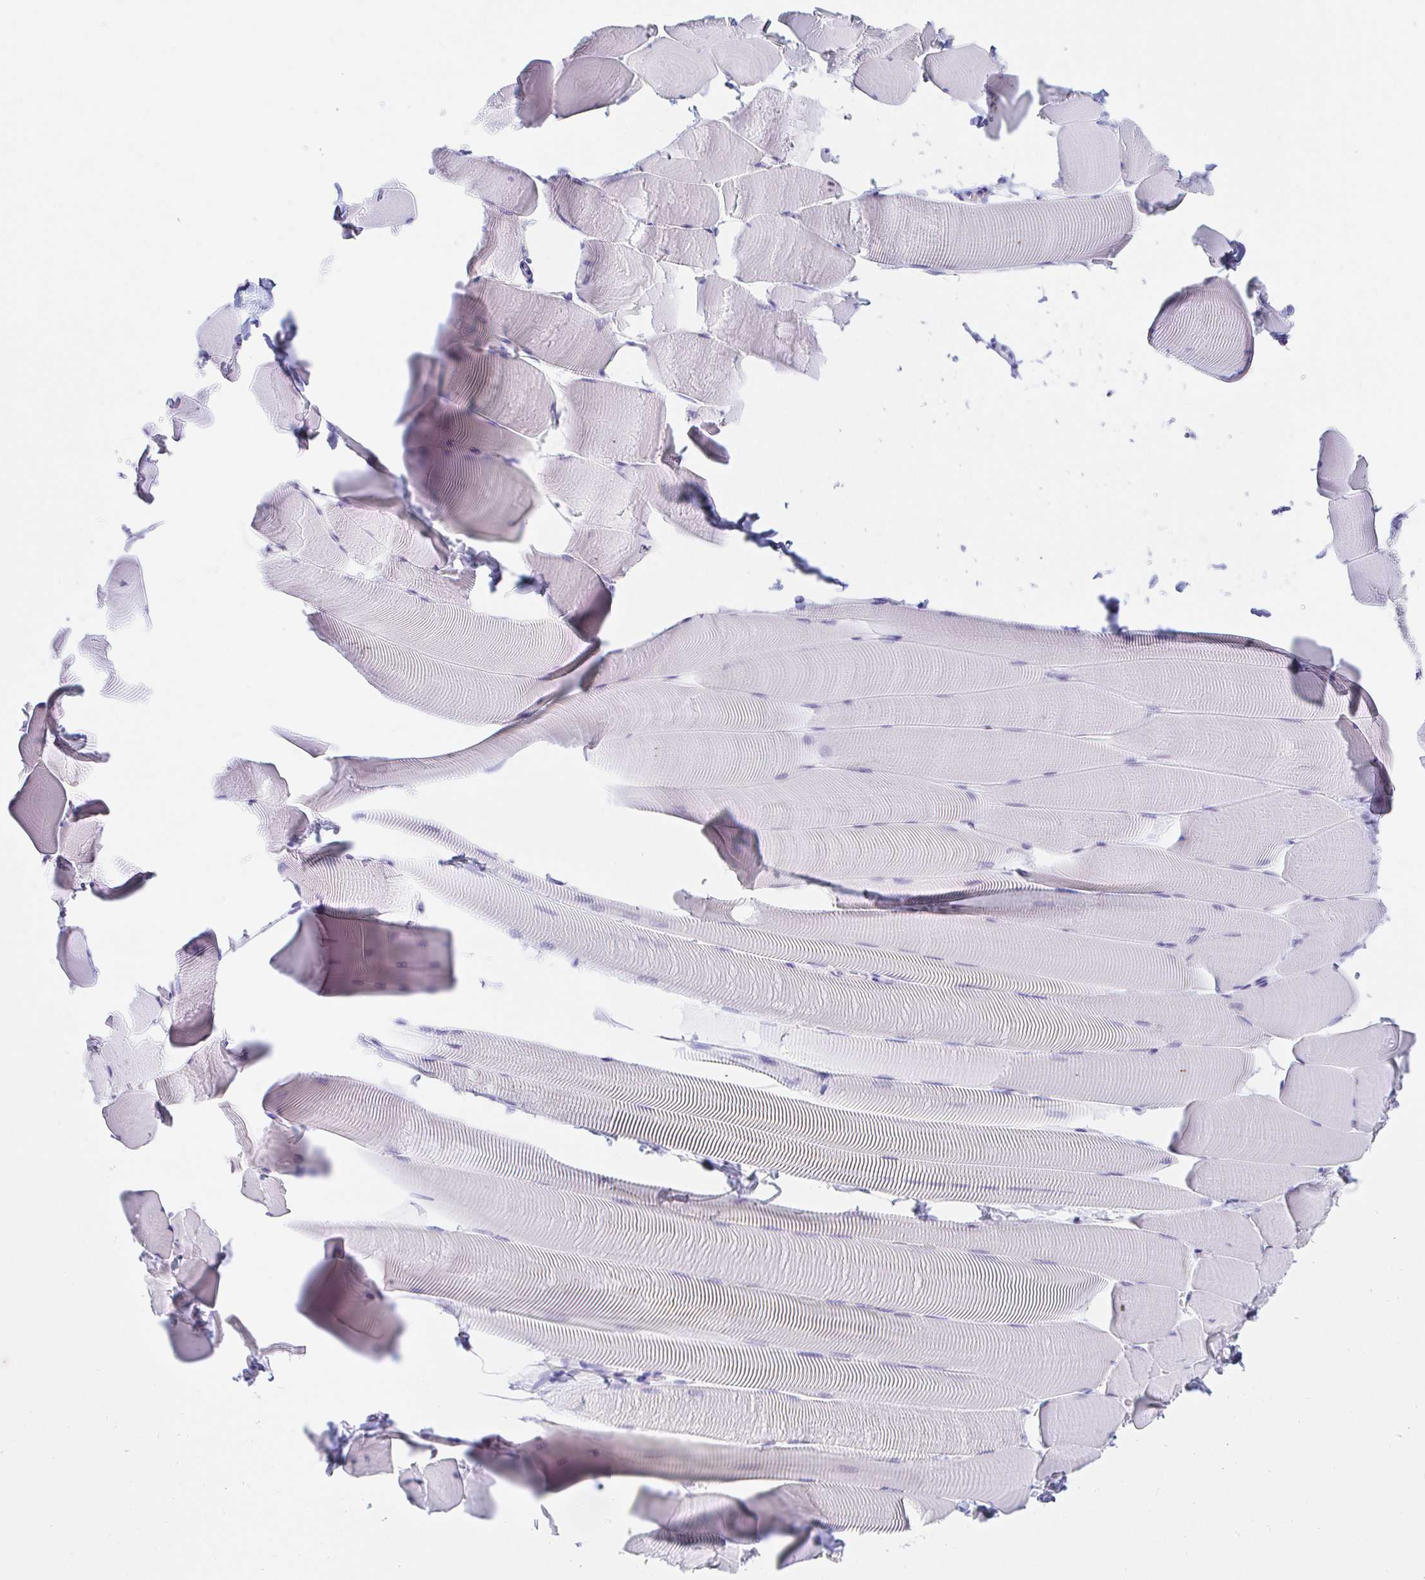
{"staining": {"intensity": "negative", "quantity": "none", "location": "none"}, "tissue": "skeletal muscle", "cell_type": "Myocytes", "image_type": "normal", "snomed": [{"axis": "morphology", "description": "Normal tissue, NOS"}, {"axis": "topography", "description": "Skeletal muscle"}], "caption": "Histopathology image shows no significant protein positivity in myocytes of normal skeletal muscle. The staining was performed using DAB to visualize the protein expression in brown, while the nuclei were stained in blue with hematoxylin (Magnification: 20x).", "gene": "PDE6B", "patient": {"sex": "male", "age": 25}}